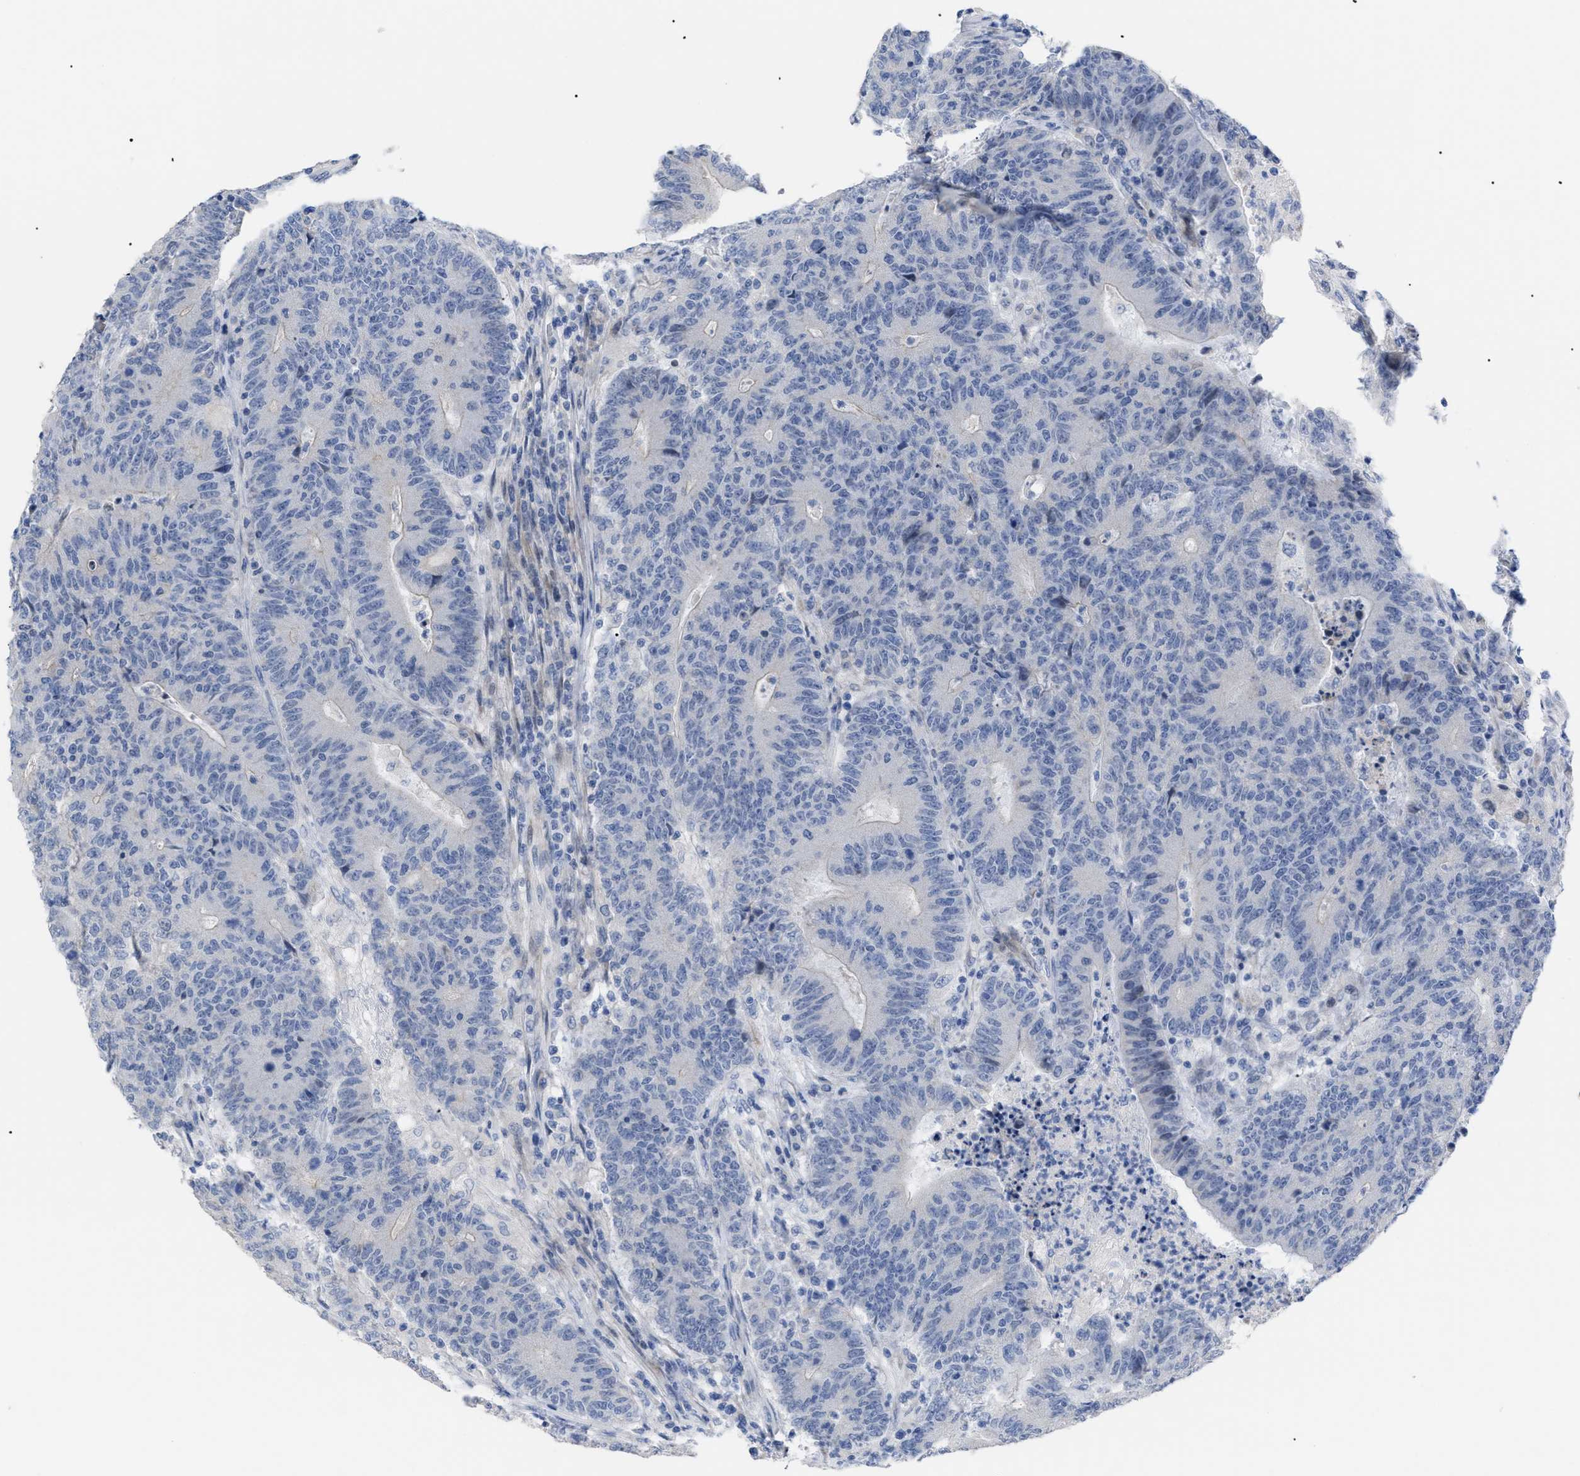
{"staining": {"intensity": "negative", "quantity": "none", "location": "none"}, "tissue": "colorectal cancer", "cell_type": "Tumor cells", "image_type": "cancer", "snomed": [{"axis": "morphology", "description": "Normal tissue, NOS"}, {"axis": "morphology", "description": "Adenocarcinoma, NOS"}, {"axis": "topography", "description": "Colon"}], "caption": "Colorectal cancer (adenocarcinoma) stained for a protein using immunohistochemistry displays no positivity tumor cells.", "gene": "CAV3", "patient": {"sex": "female", "age": 75}}